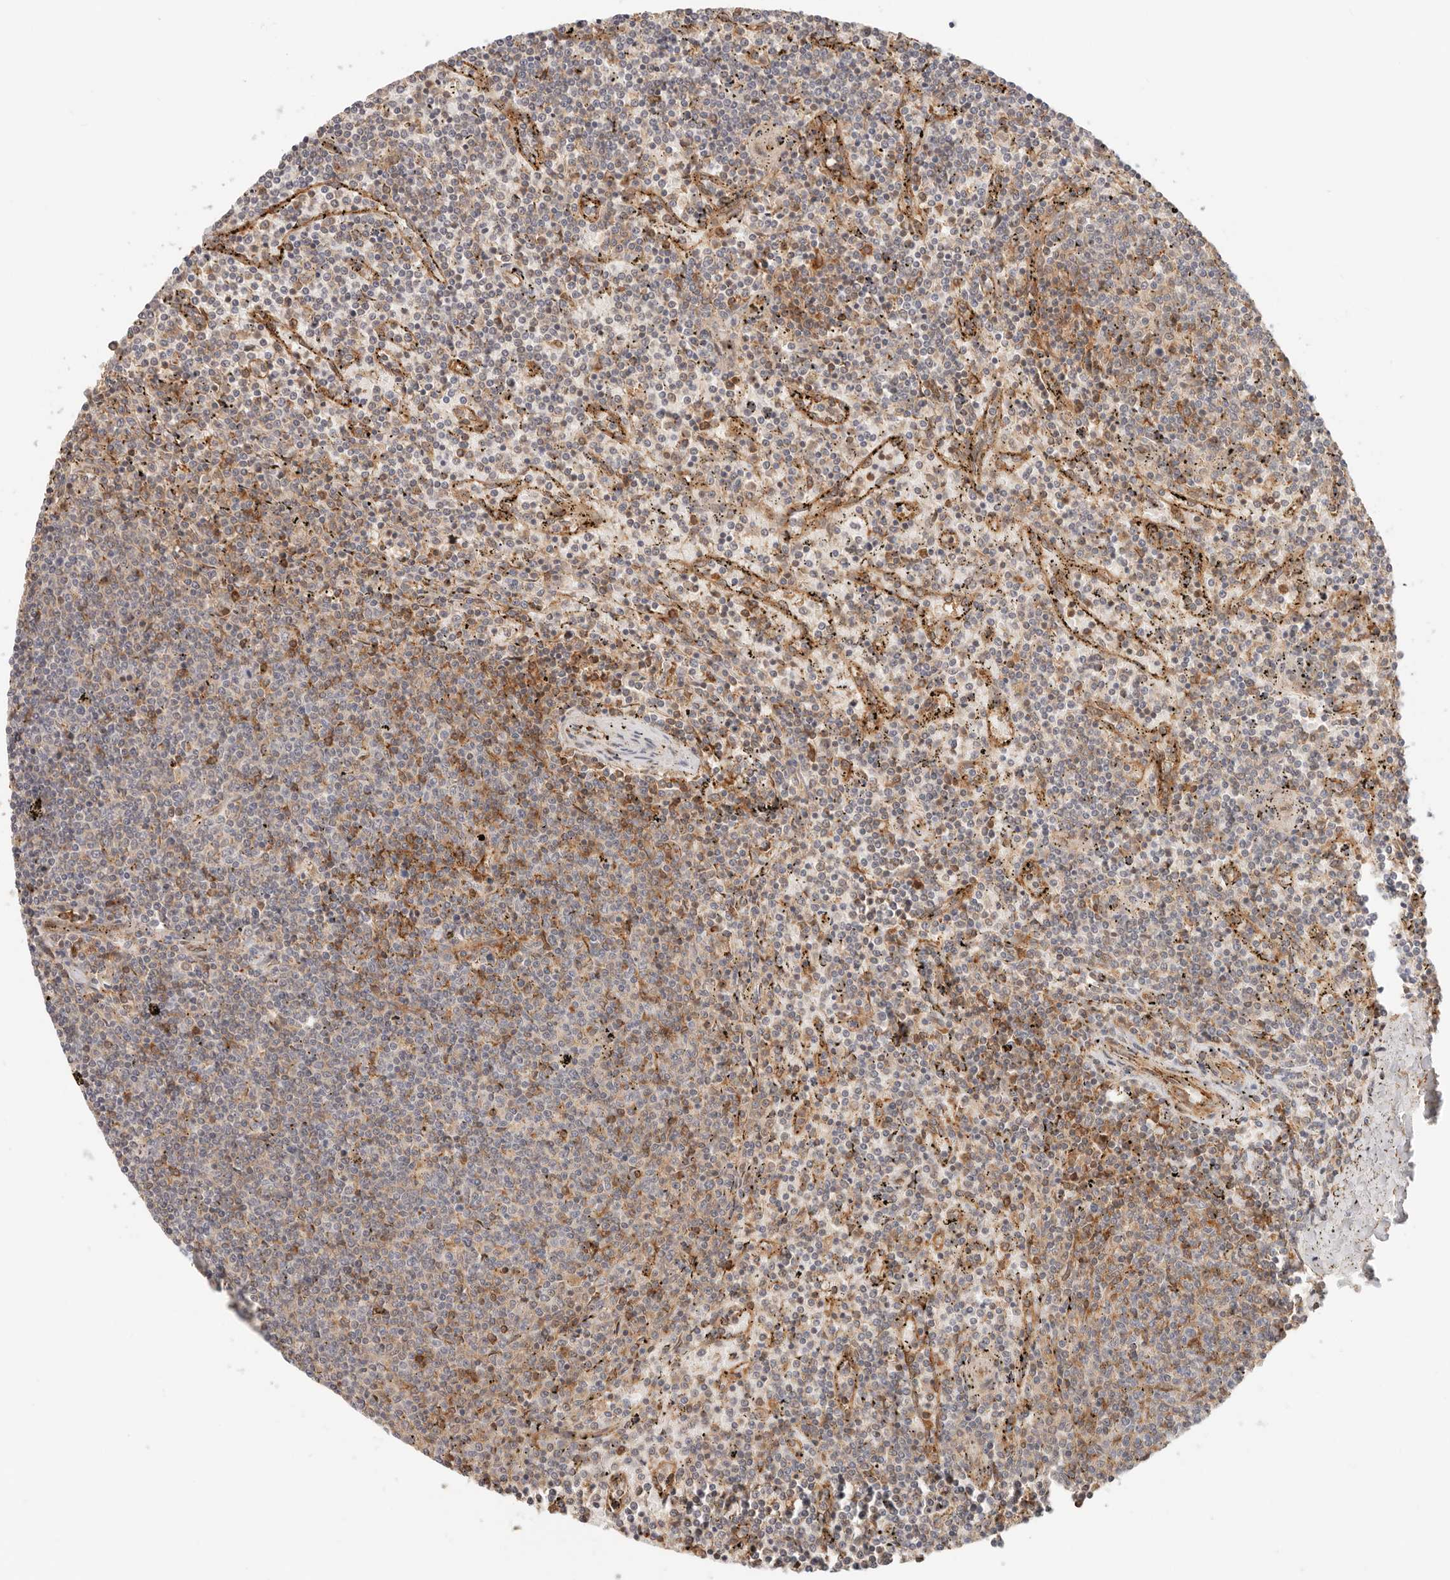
{"staining": {"intensity": "moderate", "quantity": "<25%", "location": "cytoplasmic/membranous,nuclear"}, "tissue": "lymphoma", "cell_type": "Tumor cells", "image_type": "cancer", "snomed": [{"axis": "morphology", "description": "Malignant lymphoma, non-Hodgkin's type, Low grade"}, {"axis": "topography", "description": "Spleen"}], "caption": "This is an image of IHC staining of low-grade malignant lymphoma, non-Hodgkin's type, which shows moderate staining in the cytoplasmic/membranous and nuclear of tumor cells.", "gene": "HEXD", "patient": {"sex": "female", "age": 50}}